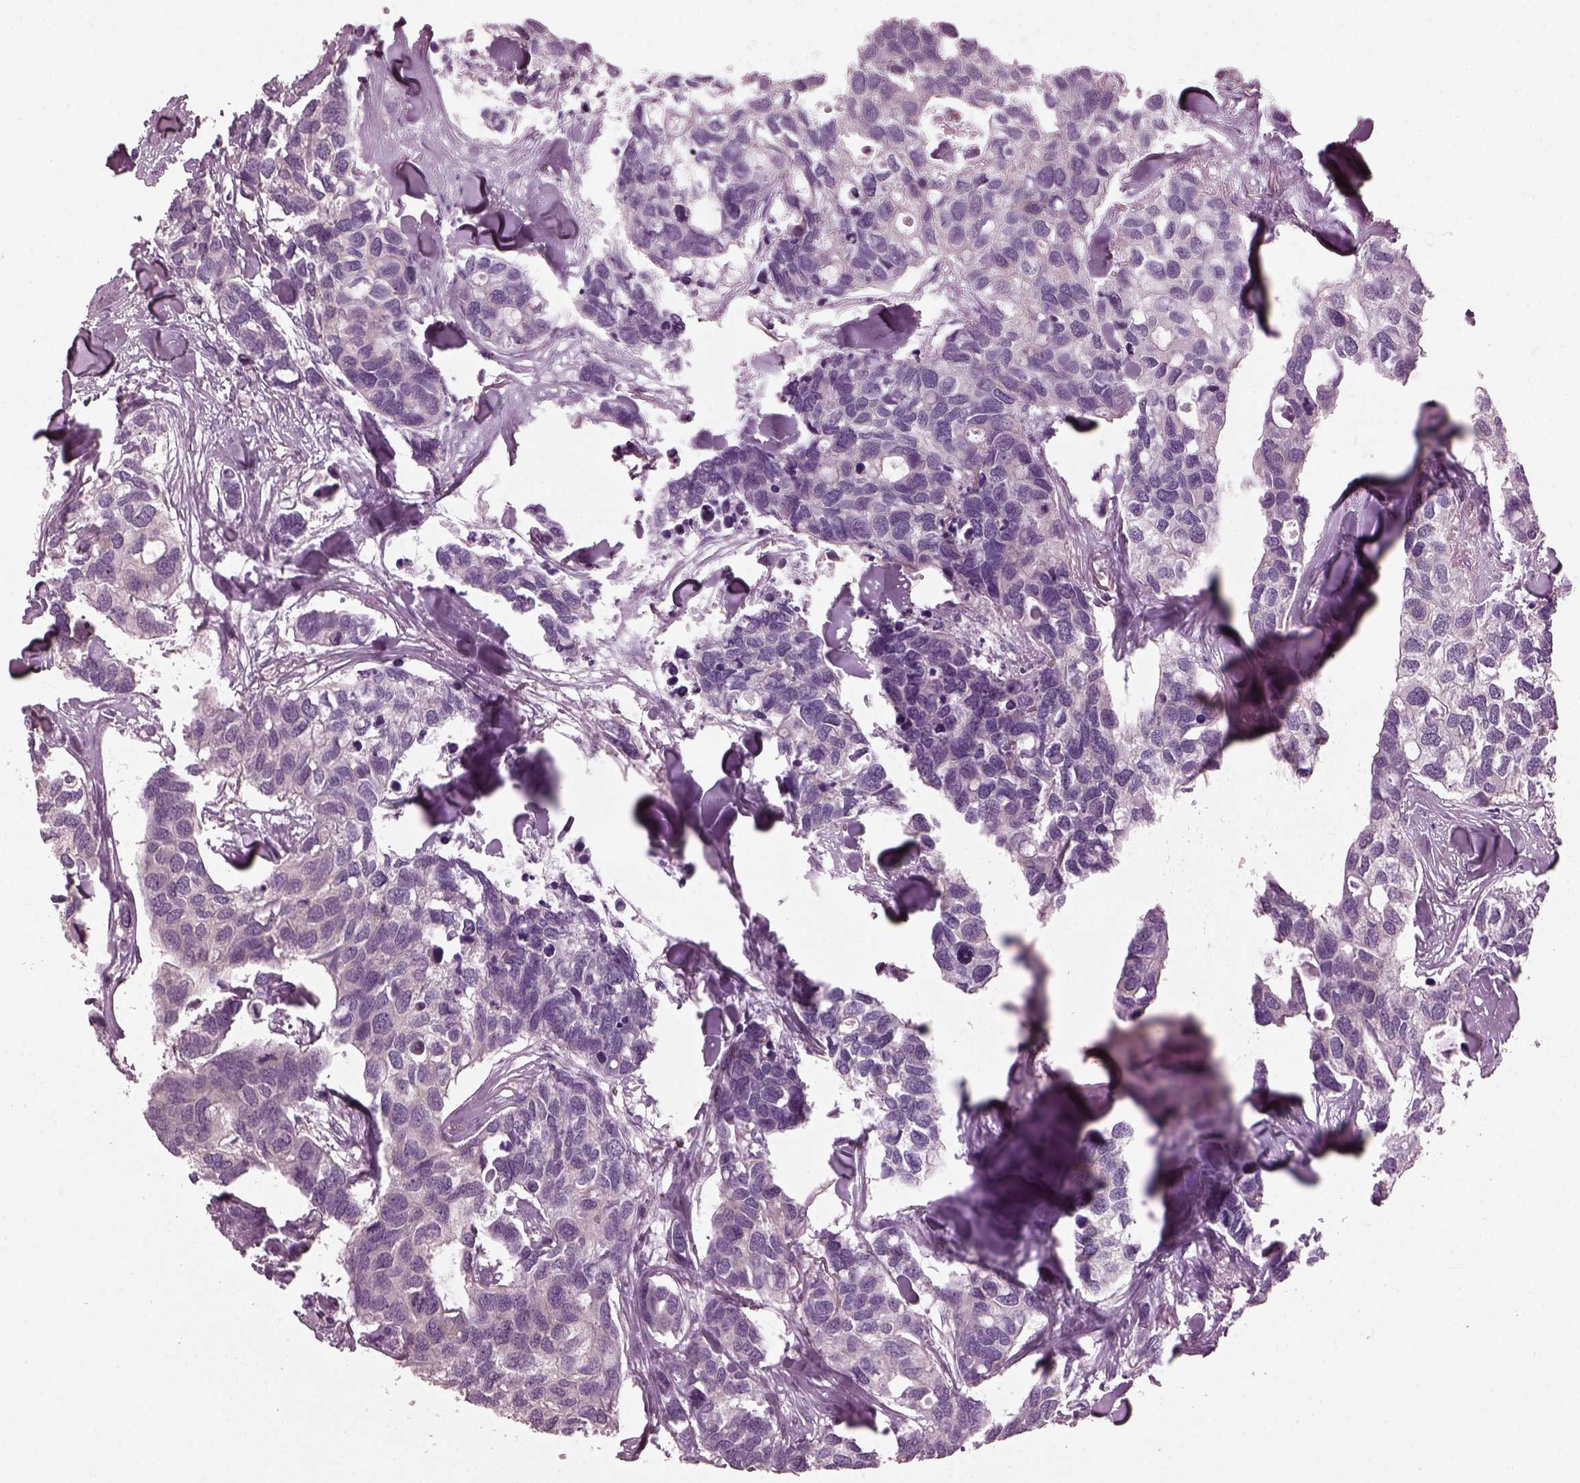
{"staining": {"intensity": "negative", "quantity": "none", "location": "none"}, "tissue": "breast cancer", "cell_type": "Tumor cells", "image_type": "cancer", "snomed": [{"axis": "morphology", "description": "Duct carcinoma"}, {"axis": "topography", "description": "Breast"}], "caption": "The photomicrograph shows no significant expression in tumor cells of breast infiltrating ductal carcinoma.", "gene": "SHTN1", "patient": {"sex": "female", "age": 83}}